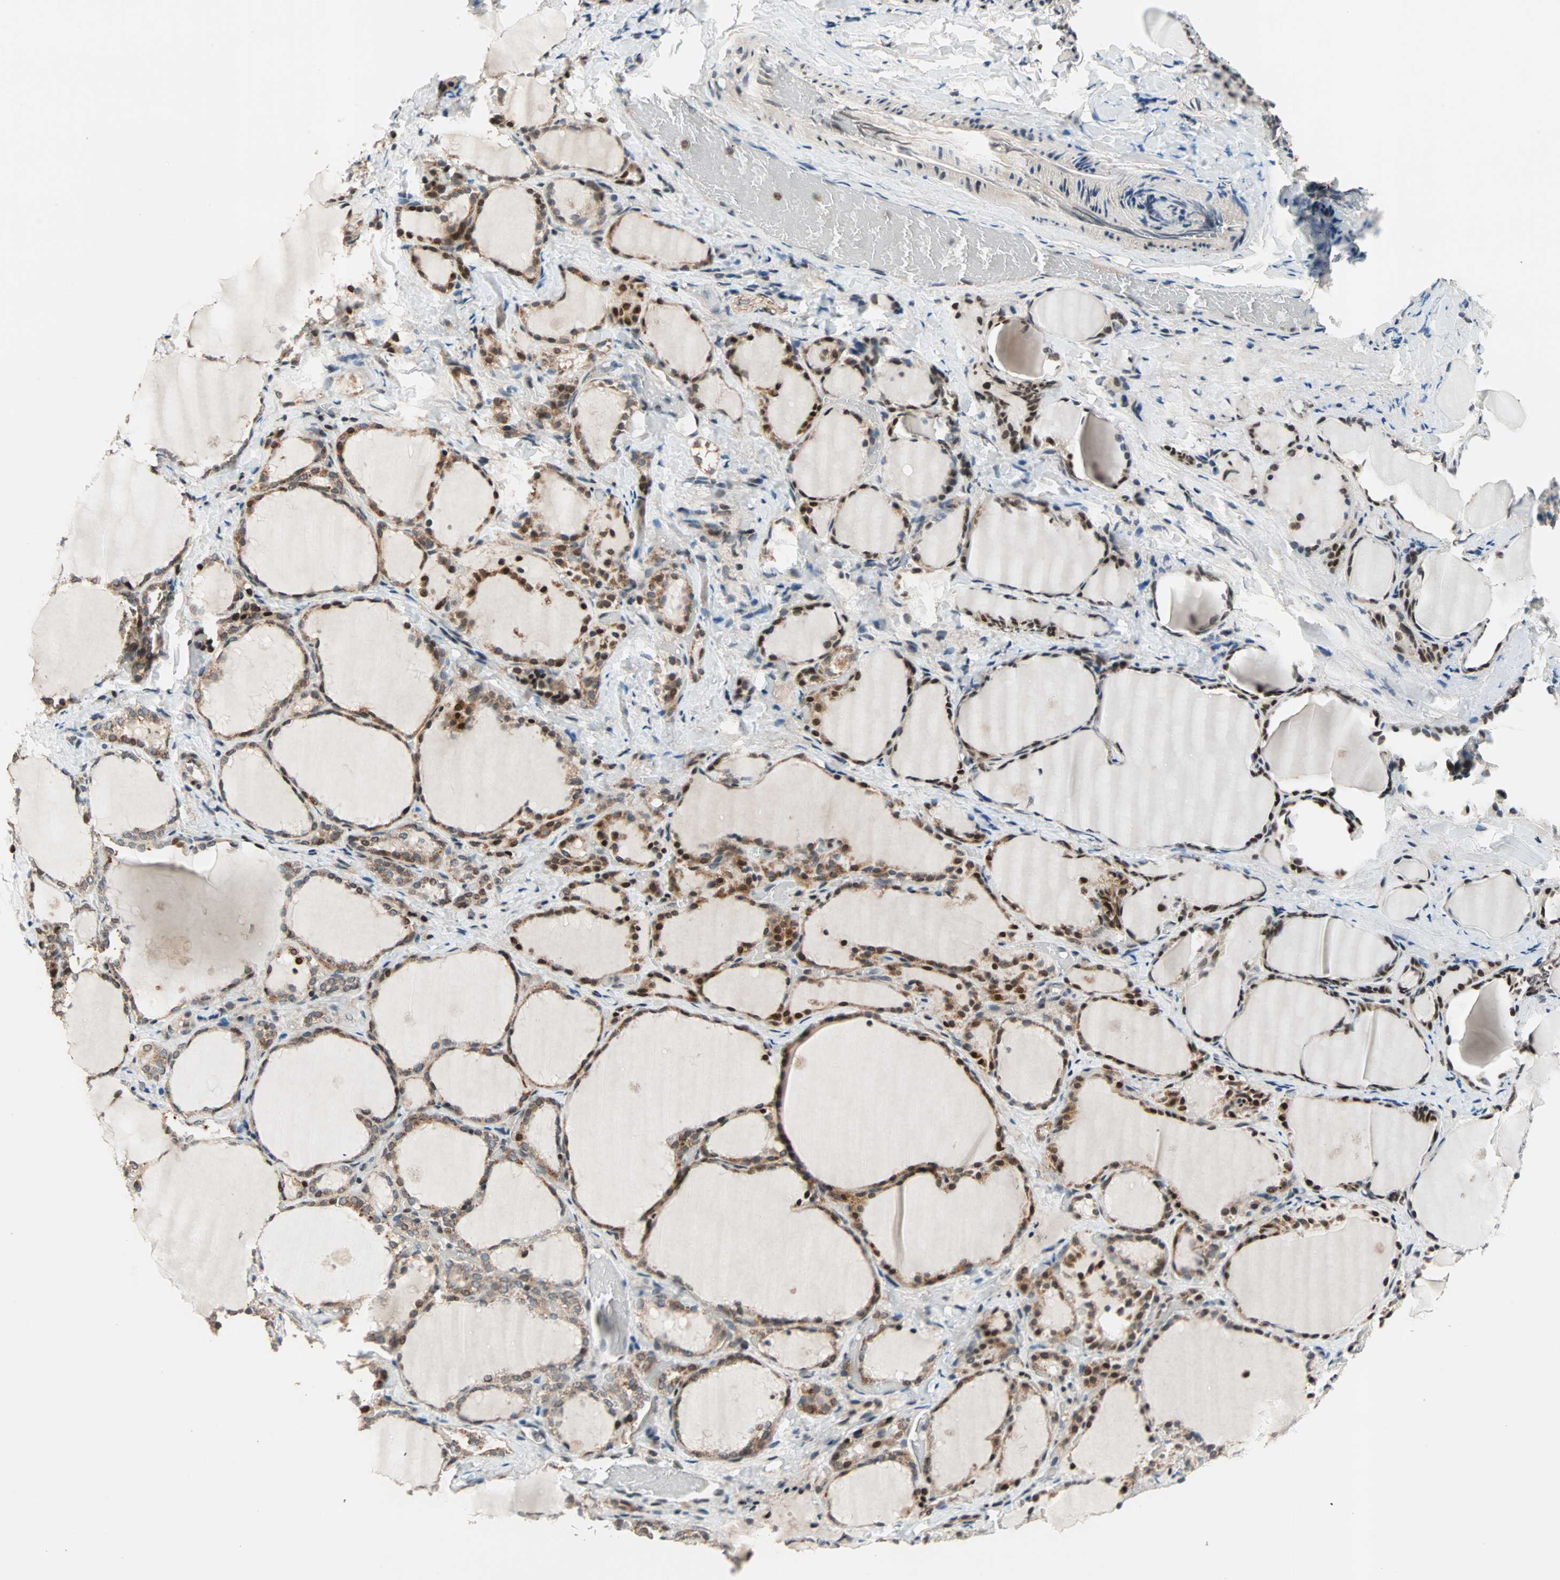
{"staining": {"intensity": "strong", "quantity": ">75%", "location": "cytoplasmic/membranous,nuclear"}, "tissue": "thyroid gland", "cell_type": "Glandular cells", "image_type": "normal", "snomed": [{"axis": "morphology", "description": "Normal tissue, NOS"}, {"axis": "morphology", "description": "Papillary adenocarcinoma, NOS"}, {"axis": "topography", "description": "Thyroid gland"}], "caption": "A high amount of strong cytoplasmic/membranous,nuclear staining is appreciated in approximately >75% of glandular cells in benign thyroid gland. (IHC, brightfield microscopy, high magnification).", "gene": "HECW1", "patient": {"sex": "female", "age": 30}}